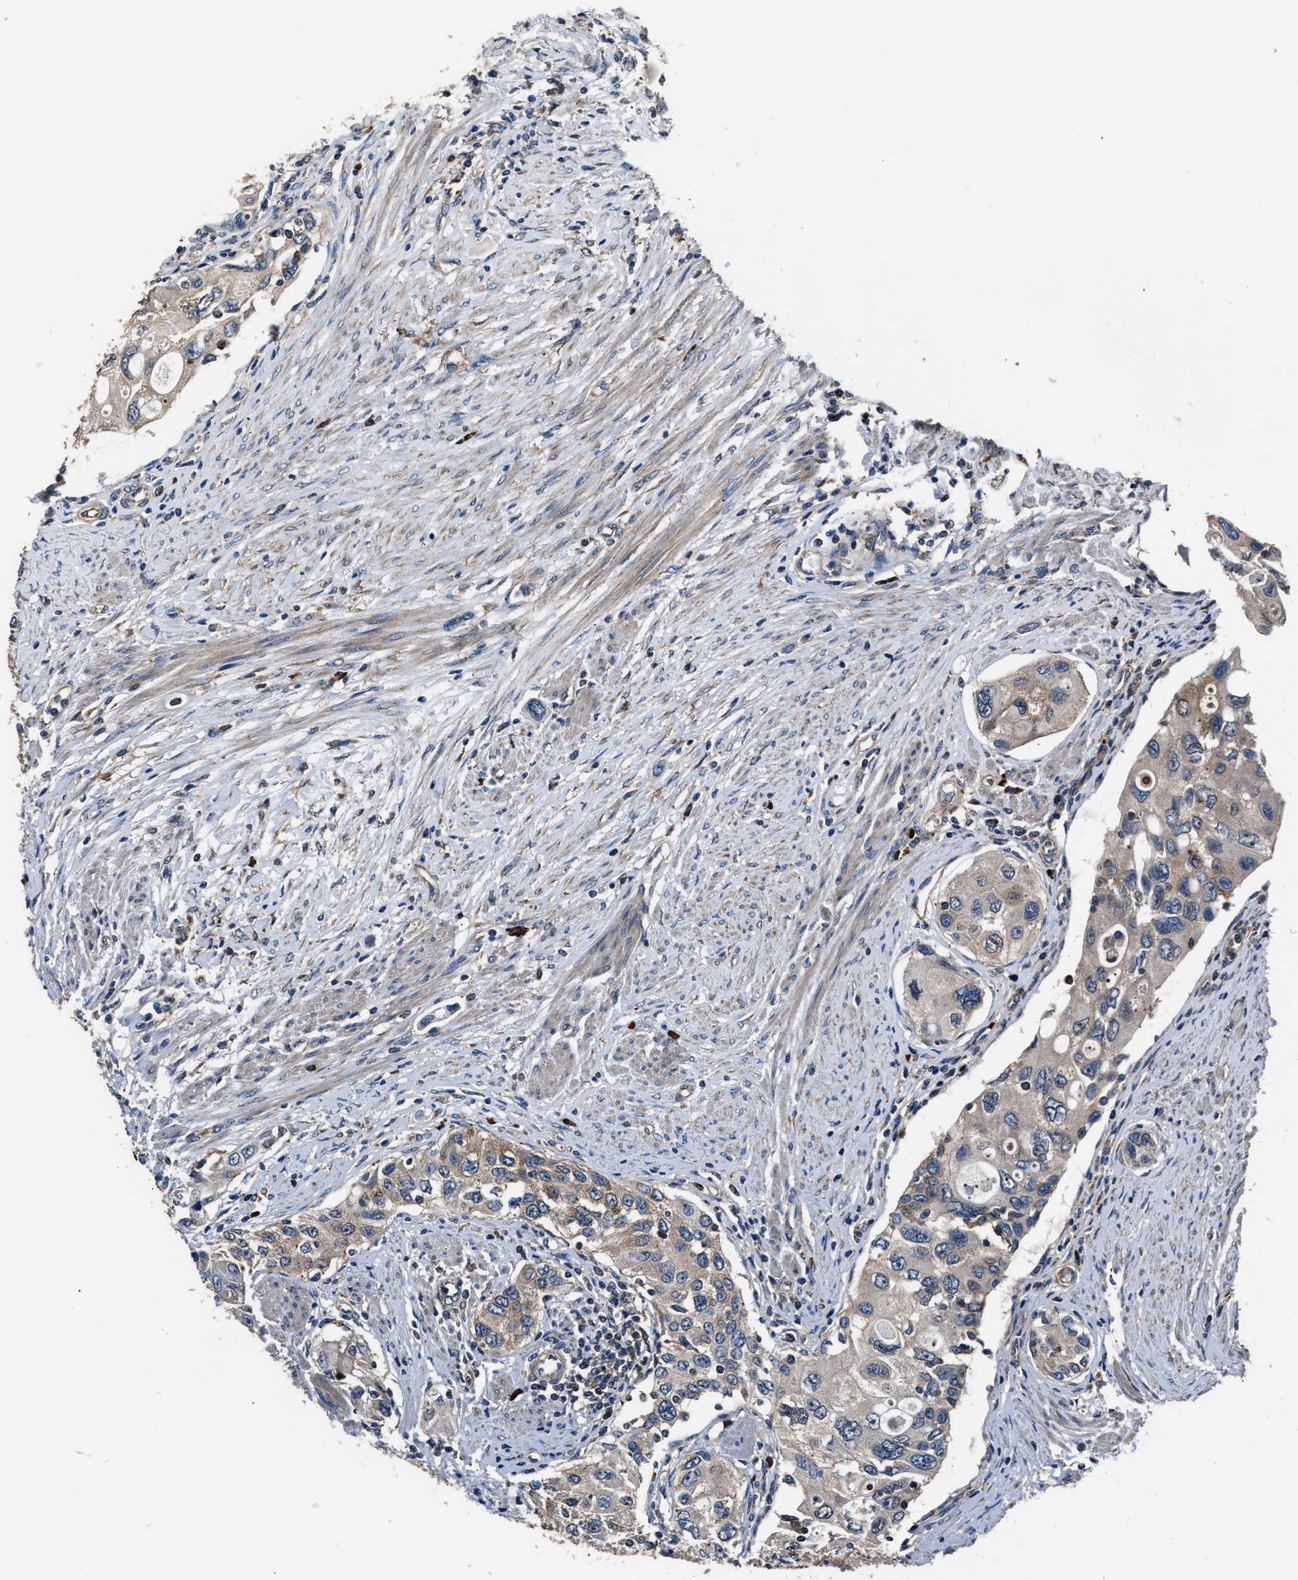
{"staining": {"intensity": "moderate", "quantity": "<25%", "location": "cytoplasmic/membranous"}, "tissue": "urothelial cancer", "cell_type": "Tumor cells", "image_type": "cancer", "snomed": [{"axis": "morphology", "description": "Urothelial carcinoma, High grade"}, {"axis": "topography", "description": "Urinary bladder"}], "caption": "Immunohistochemical staining of human urothelial cancer demonstrates moderate cytoplasmic/membranous protein staining in approximately <25% of tumor cells.", "gene": "IMPDH2", "patient": {"sex": "female", "age": 56}}